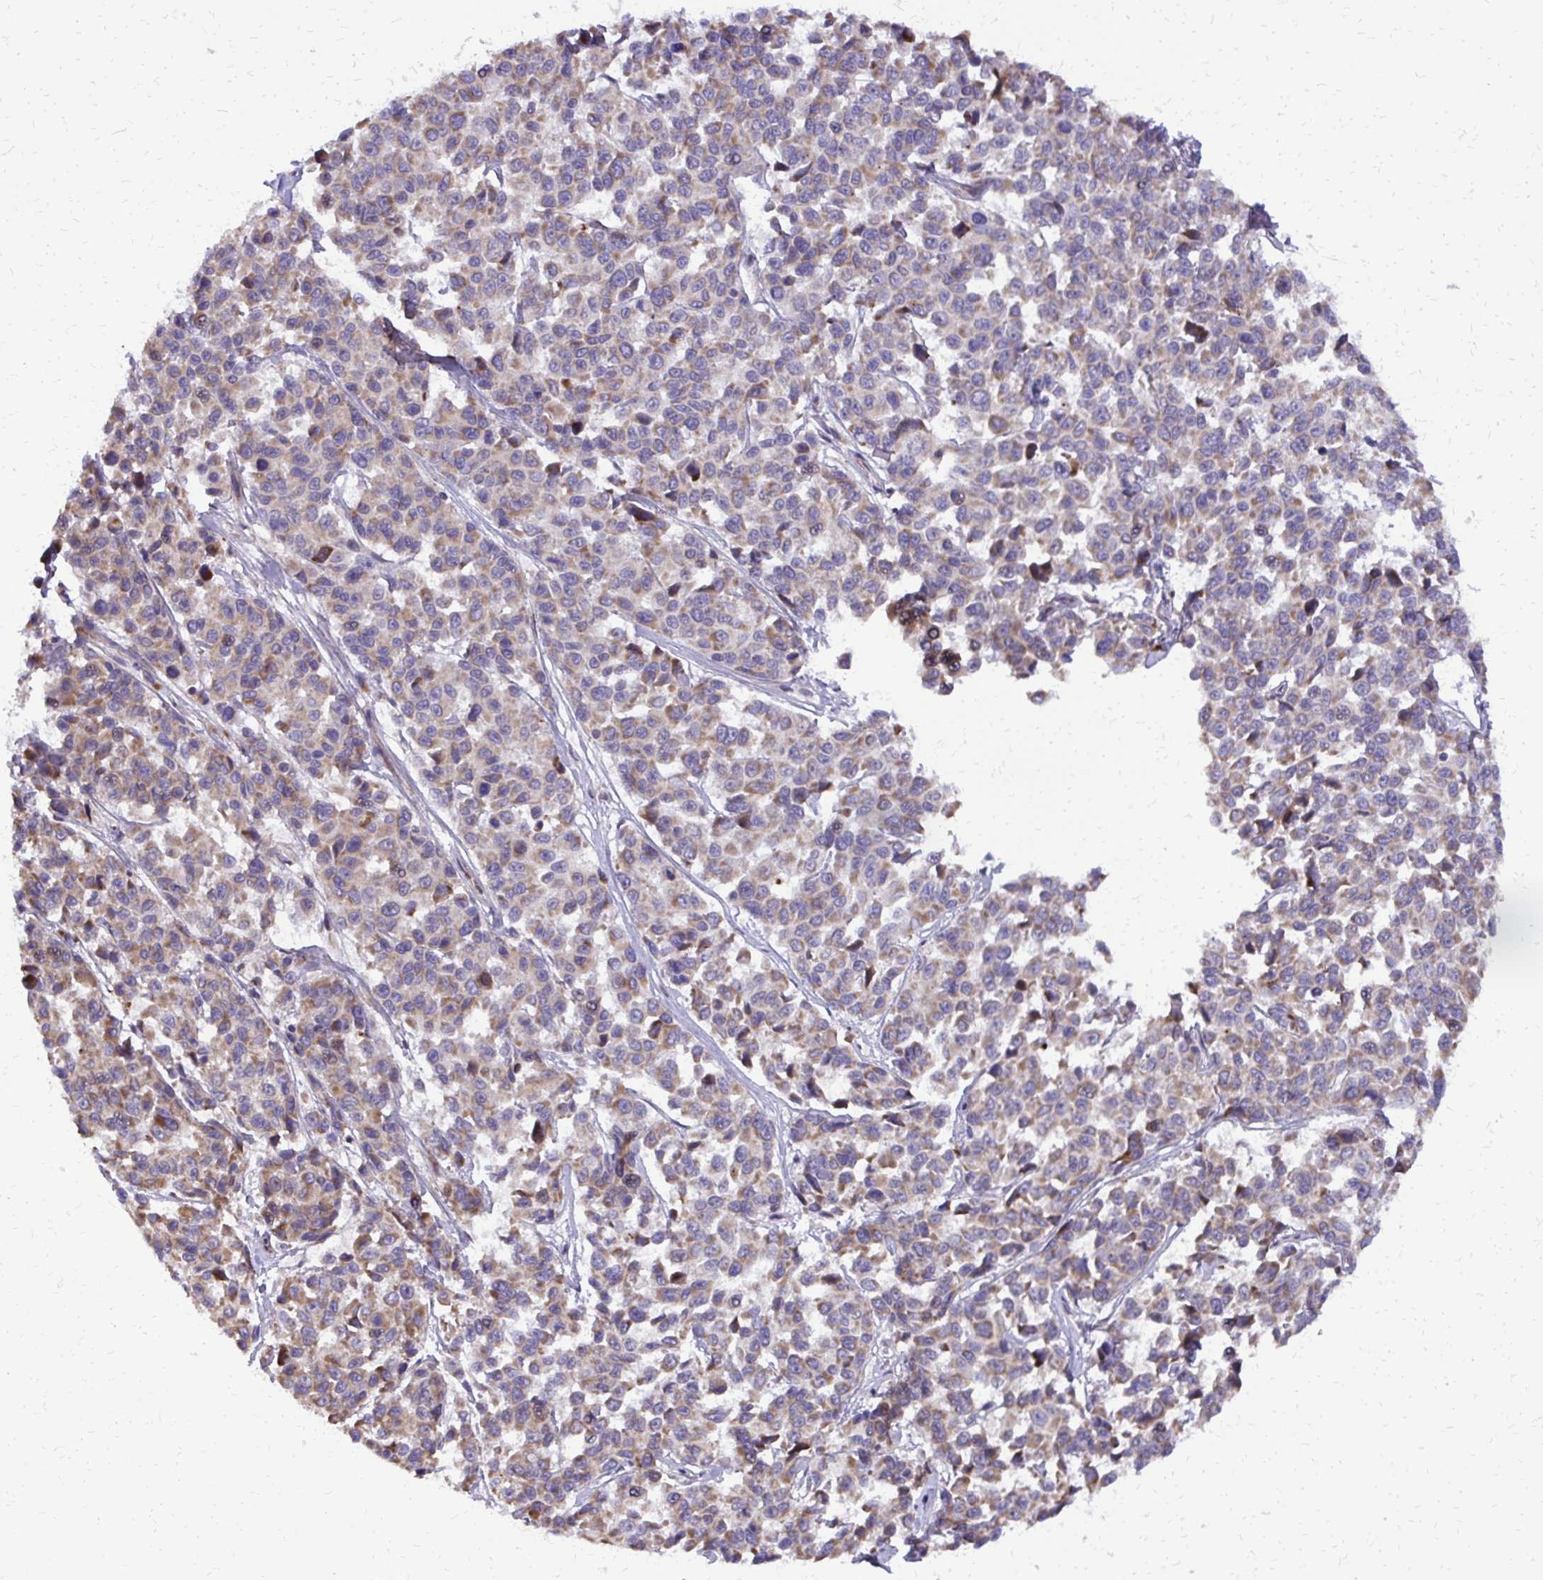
{"staining": {"intensity": "moderate", "quantity": "25%-75%", "location": "cytoplasmic/membranous"}, "tissue": "melanoma", "cell_type": "Tumor cells", "image_type": "cancer", "snomed": [{"axis": "morphology", "description": "Malignant melanoma, NOS"}, {"axis": "topography", "description": "Skin"}], "caption": "Immunohistochemistry image of human melanoma stained for a protein (brown), which displays medium levels of moderate cytoplasmic/membranous expression in about 25%-75% of tumor cells.", "gene": "ABCC3", "patient": {"sex": "female", "age": 66}}